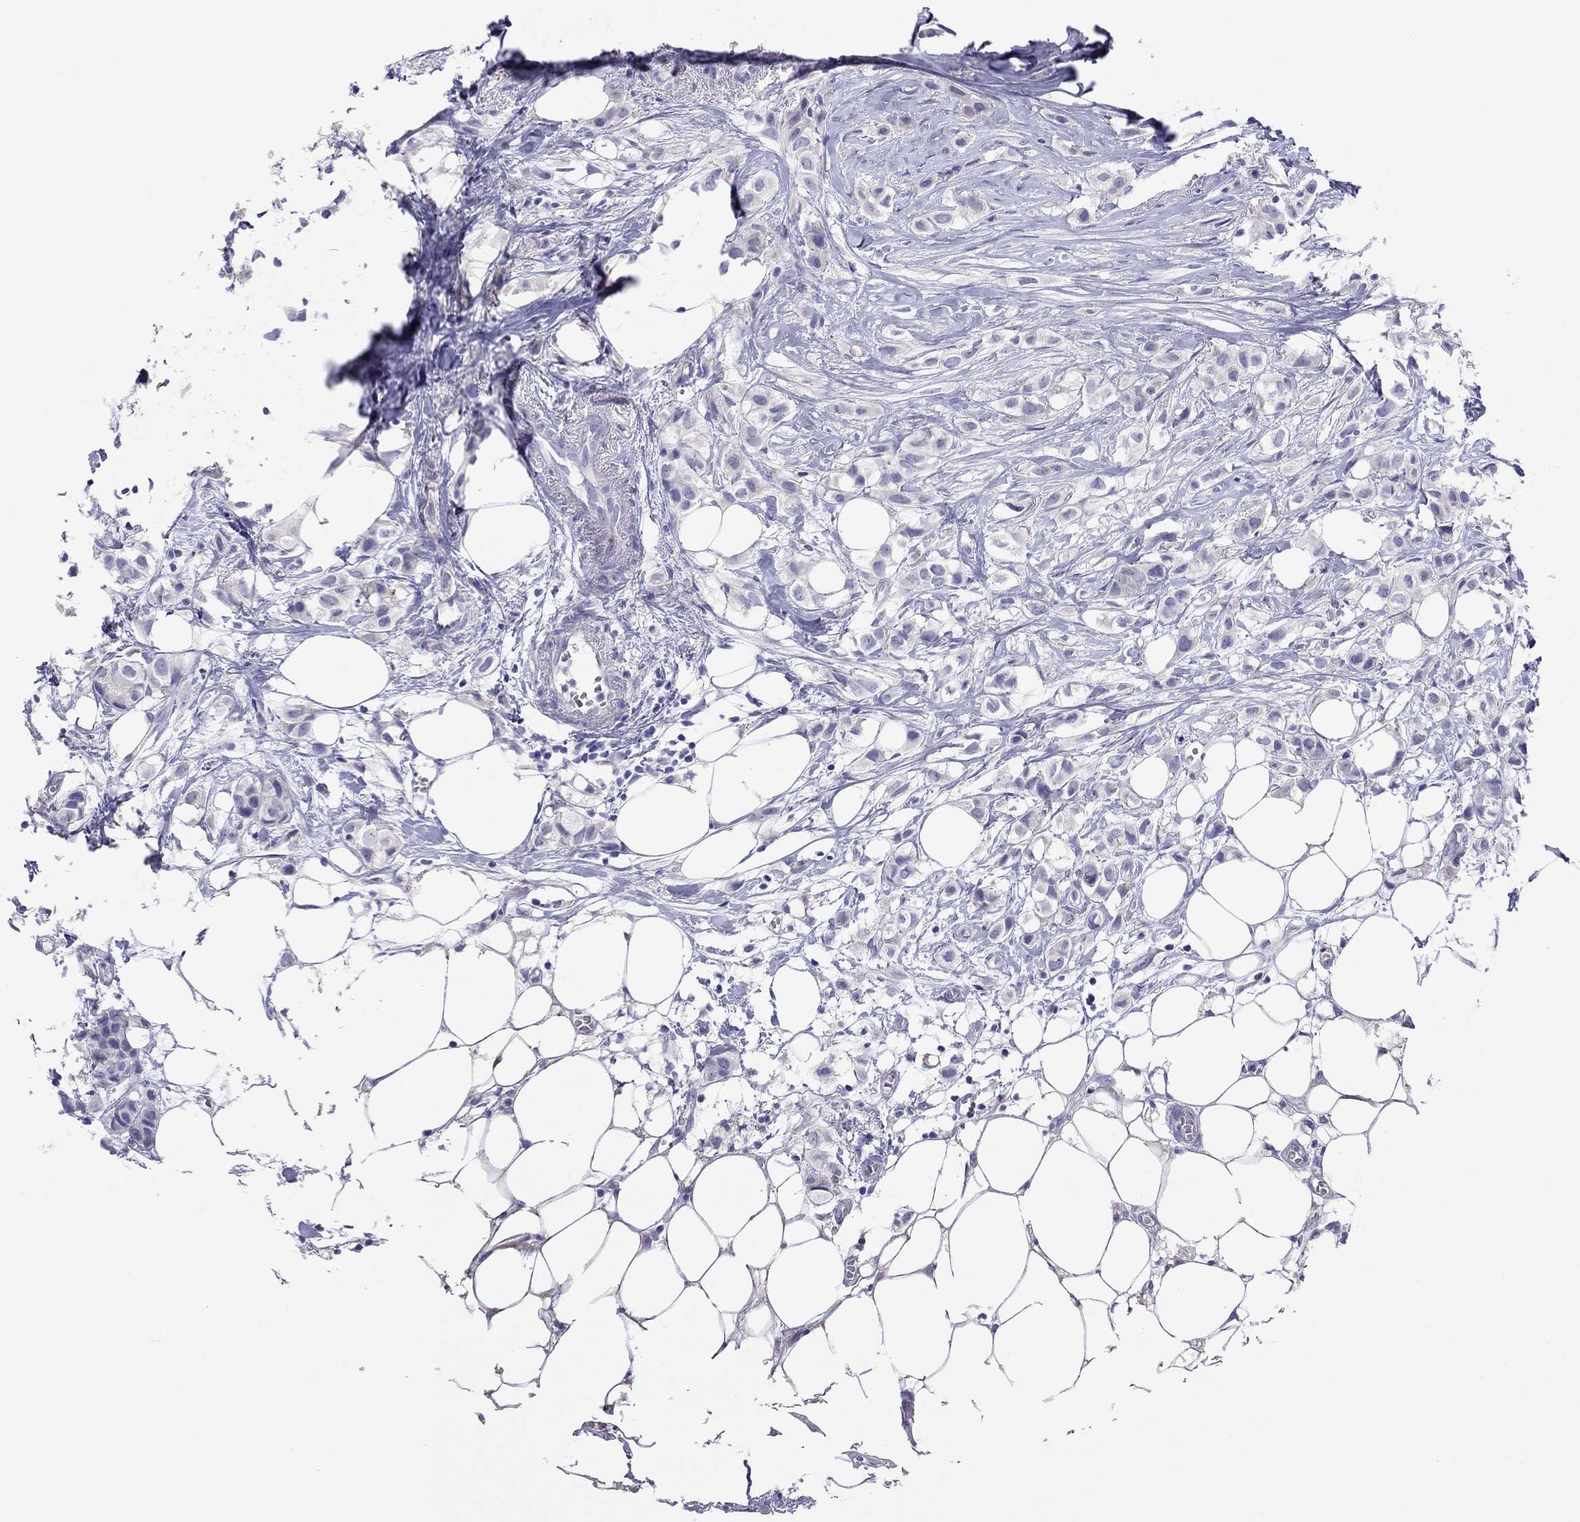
{"staining": {"intensity": "negative", "quantity": "none", "location": "none"}, "tissue": "breast cancer", "cell_type": "Tumor cells", "image_type": "cancer", "snomed": [{"axis": "morphology", "description": "Duct carcinoma"}, {"axis": "topography", "description": "Breast"}], "caption": "This photomicrograph is of breast cancer (invasive ductal carcinoma) stained with immunohistochemistry (IHC) to label a protein in brown with the nuclei are counter-stained blue. There is no expression in tumor cells.", "gene": "COL9A1", "patient": {"sex": "female", "age": 85}}